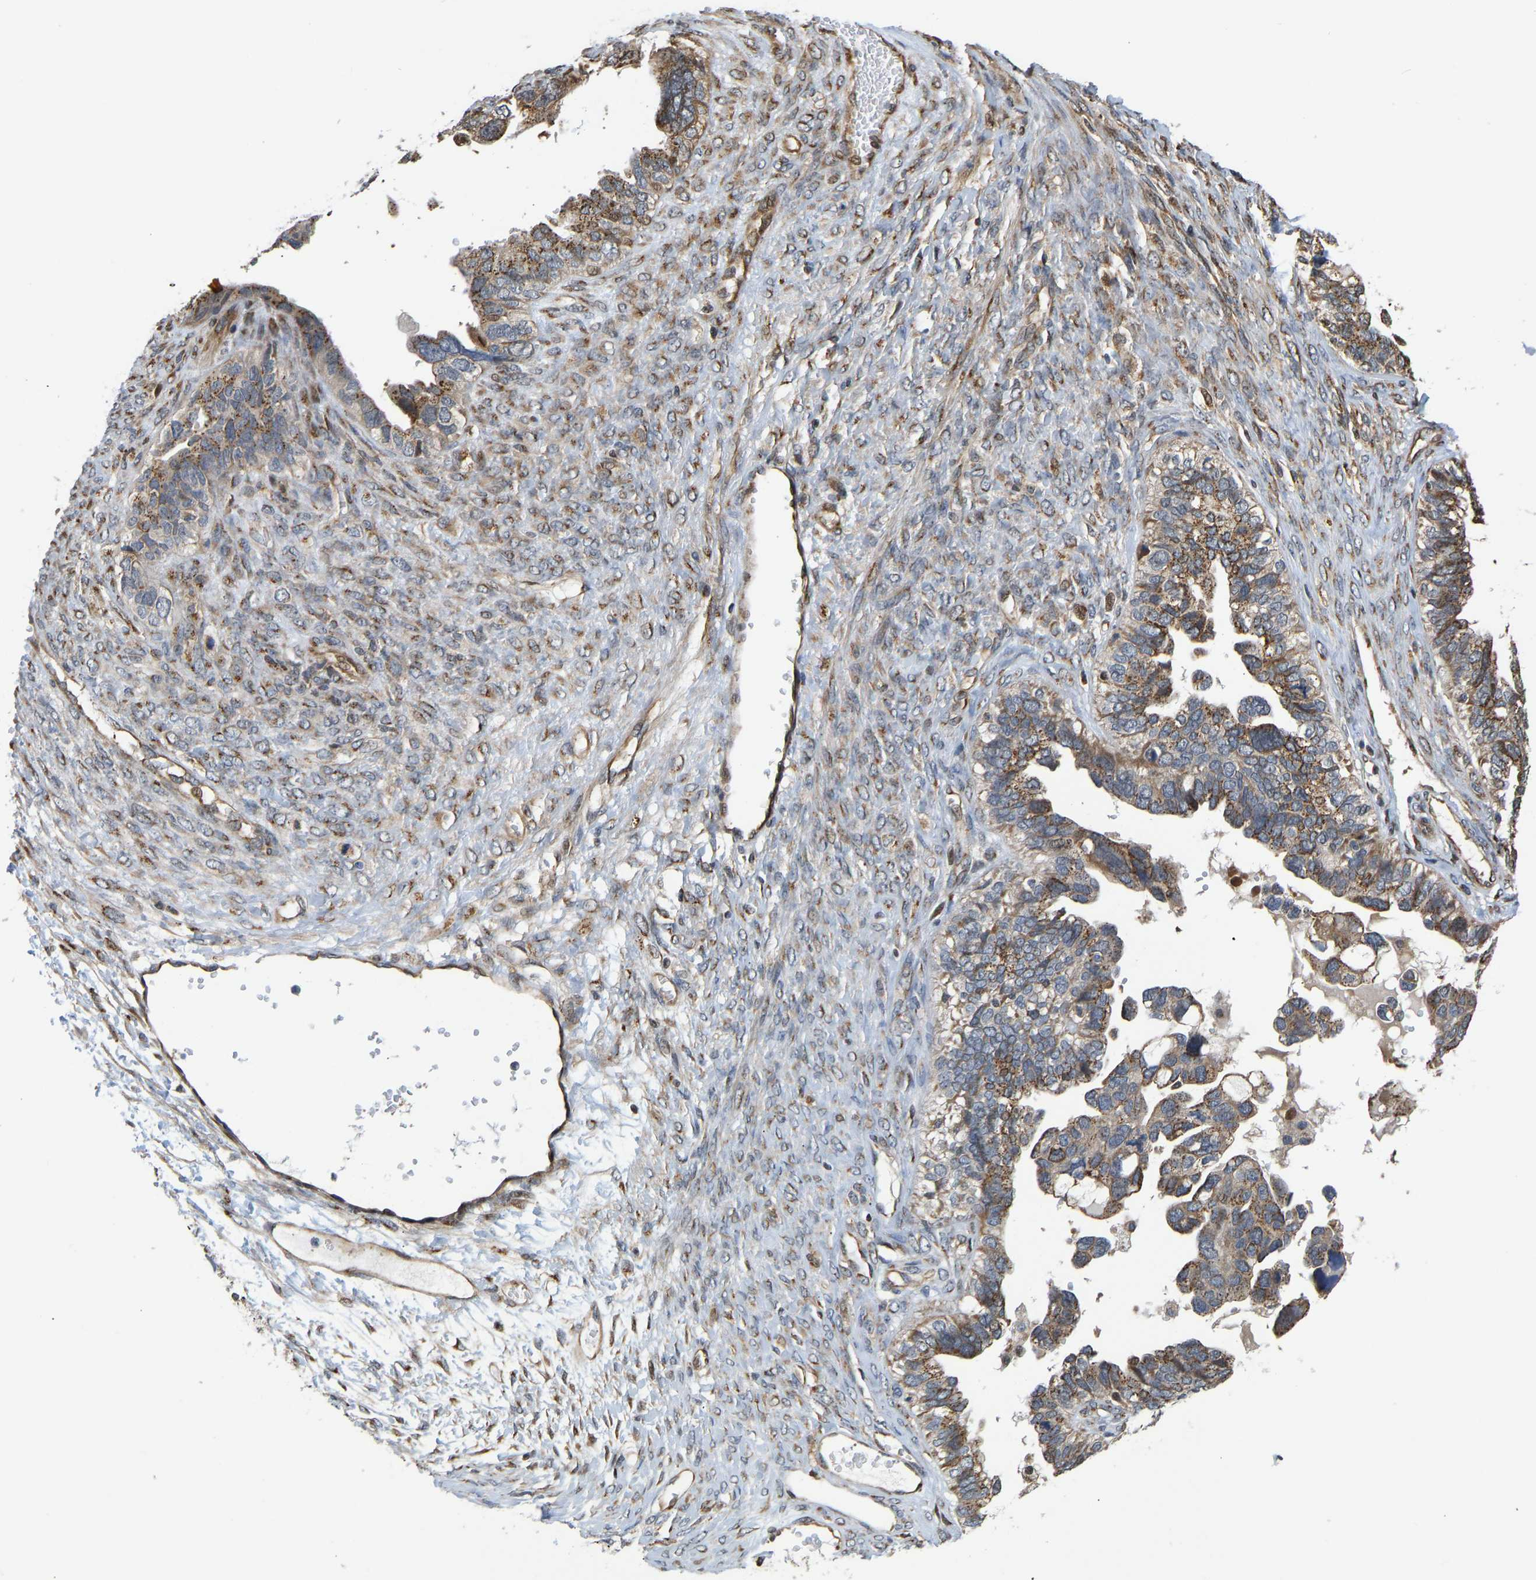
{"staining": {"intensity": "moderate", "quantity": ">75%", "location": "cytoplasmic/membranous"}, "tissue": "ovarian cancer", "cell_type": "Tumor cells", "image_type": "cancer", "snomed": [{"axis": "morphology", "description": "Cystadenocarcinoma, serous, NOS"}, {"axis": "topography", "description": "Ovary"}], "caption": "This histopathology image shows ovarian serous cystadenocarcinoma stained with immunohistochemistry to label a protein in brown. The cytoplasmic/membranous of tumor cells show moderate positivity for the protein. Nuclei are counter-stained blue.", "gene": "YIPF4", "patient": {"sex": "female", "age": 79}}